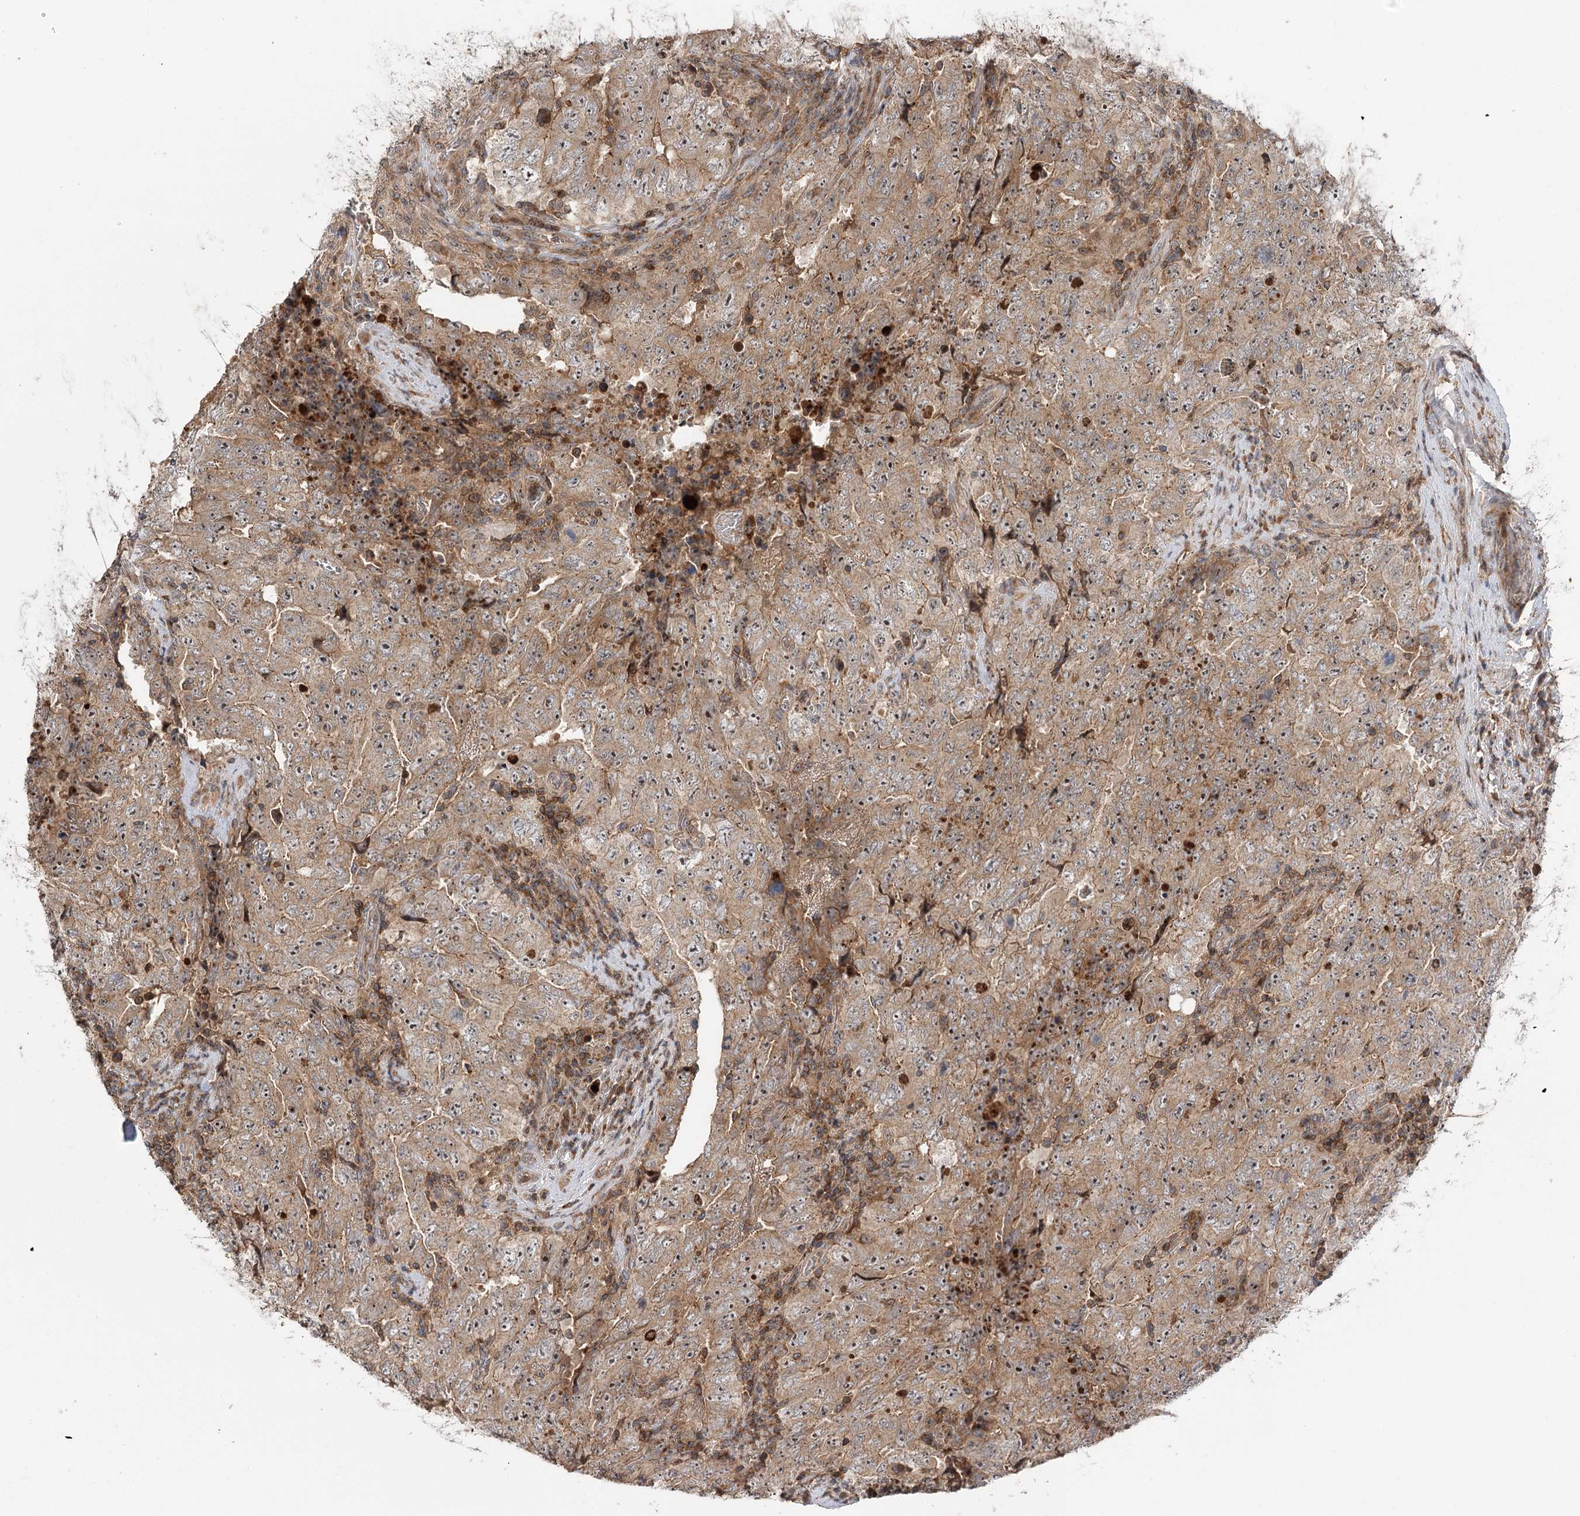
{"staining": {"intensity": "moderate", "quantity": ">75%", "location": "cytoplasmic/membranous,nuclear"}, "tissue": "testis cancer", "cell_type": "Tumor cells", "image_type": "cancer", "snomed": [{"axis": "morphology", "description": "Carcinoma, Embryonal, NOS"}, {"axis": "topography", "description": "Testis"}], "caption": "The immunohistochemical stain labels moderate cytoplasmic/membranous and nuclear staining in tumor cells of testis cancer (embryonal carcinoma) tissue. (DAB = brown stain, brightfield microscopy at high magnification).", "gene": "RAPGEF6", "patient": {"sex": "male", "age": 26}}